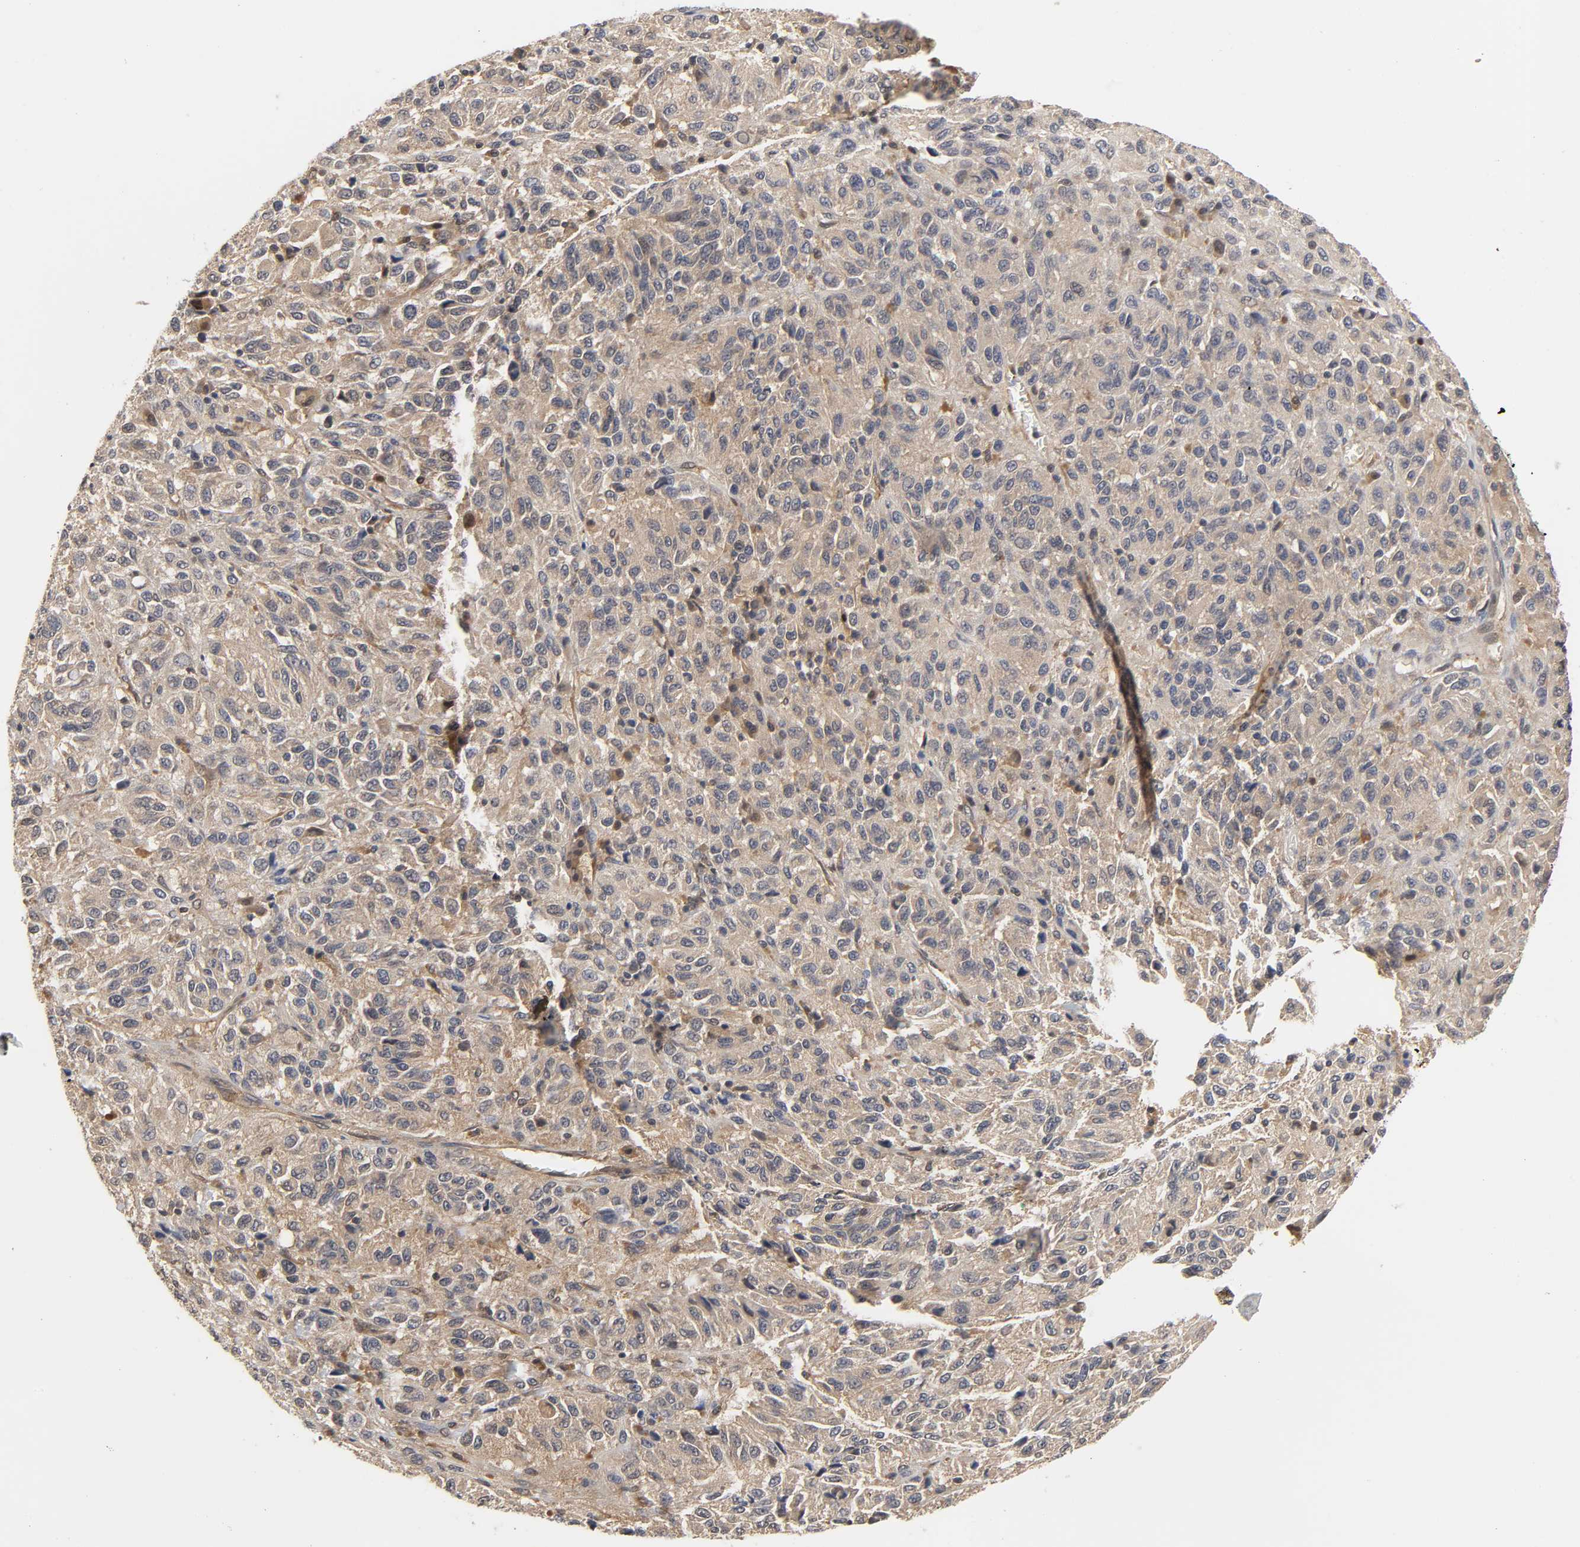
{"staining": {"intensity": "weak", "quantity": ">75%", "location": "cytoplasmic/membranous"}, "tissue": "melanoma", "cell_type": "Tumor cells", "image_type": "cancer", "snomed": [{"axis": "morphology", "description": "Malignant melanoma, Metastatic site"}, {"axis": "topography", "description": "Lung"}], "caption": "Malignant melanoma (metastatic site) stained for a protein (brown) shows weak cytoplasmic/membranous positive expression in approximately >75% of tumor cells.", "gene": "PDE5A", "patient": {"sex": "male", "age": 64}}